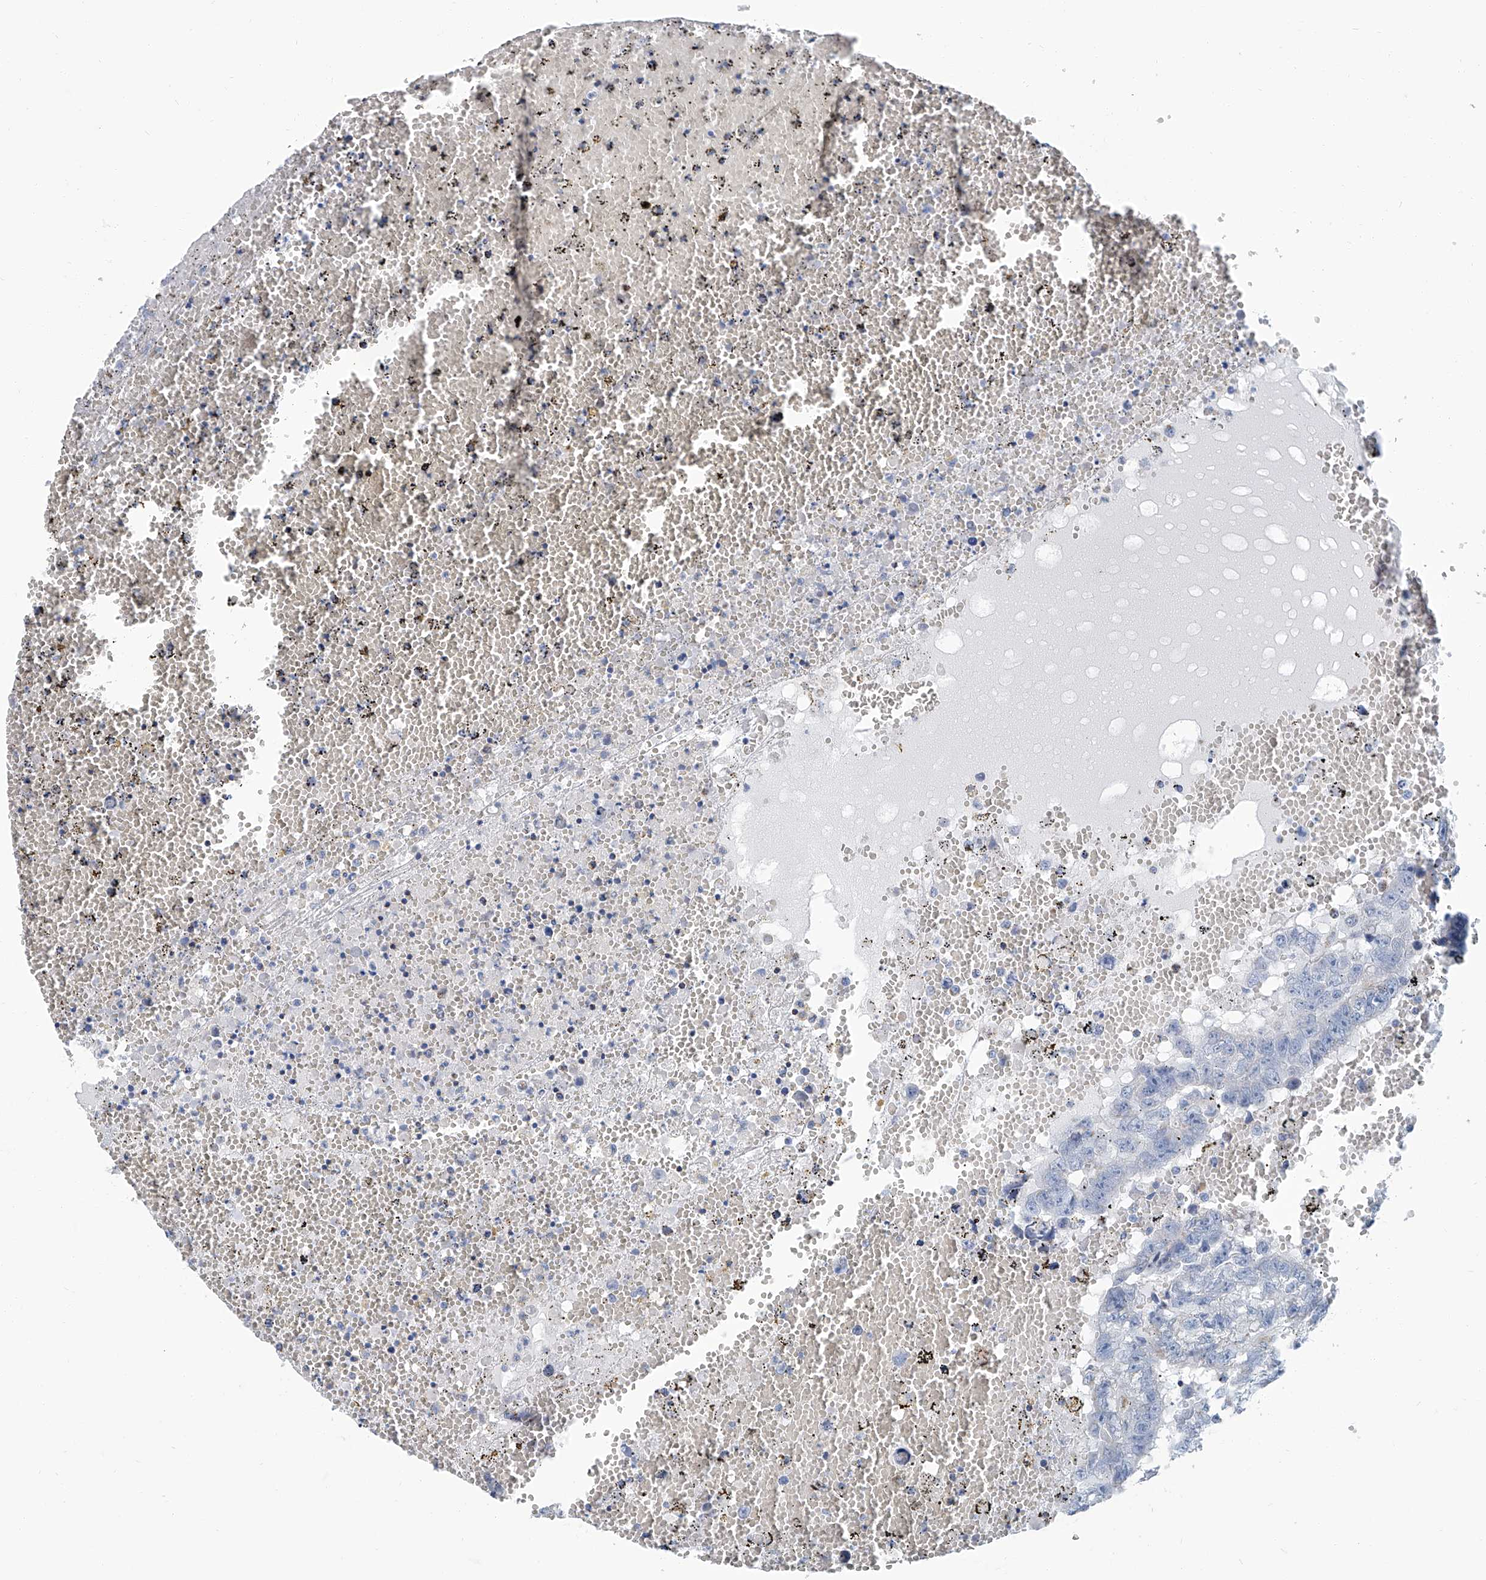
{"staining": {"intensity": "negative", "quantity": "none", "location": "none"}, "tissue": "testis cancer", "cell_type": "Tumor cells", "image_type": "cancer", "snomed": [{"axis": "morphology", "description": "Carcinoma, Embryonal, NOS"}, {"axis": "topography", "description": "Testis"}], "caption": "Photomicrograph shows no significant protein staining in tumor cells of embryonal carcinoma (testis). Brightfield microscopy of immunohistochemistry (IHC) stained with DAB (3,3'-diaminobenzidine) (brown) and hematoxylin (blue), captured at high magnification.", "gene": "MT-ND1", "patient": {"sex": "male", "age": 25}}